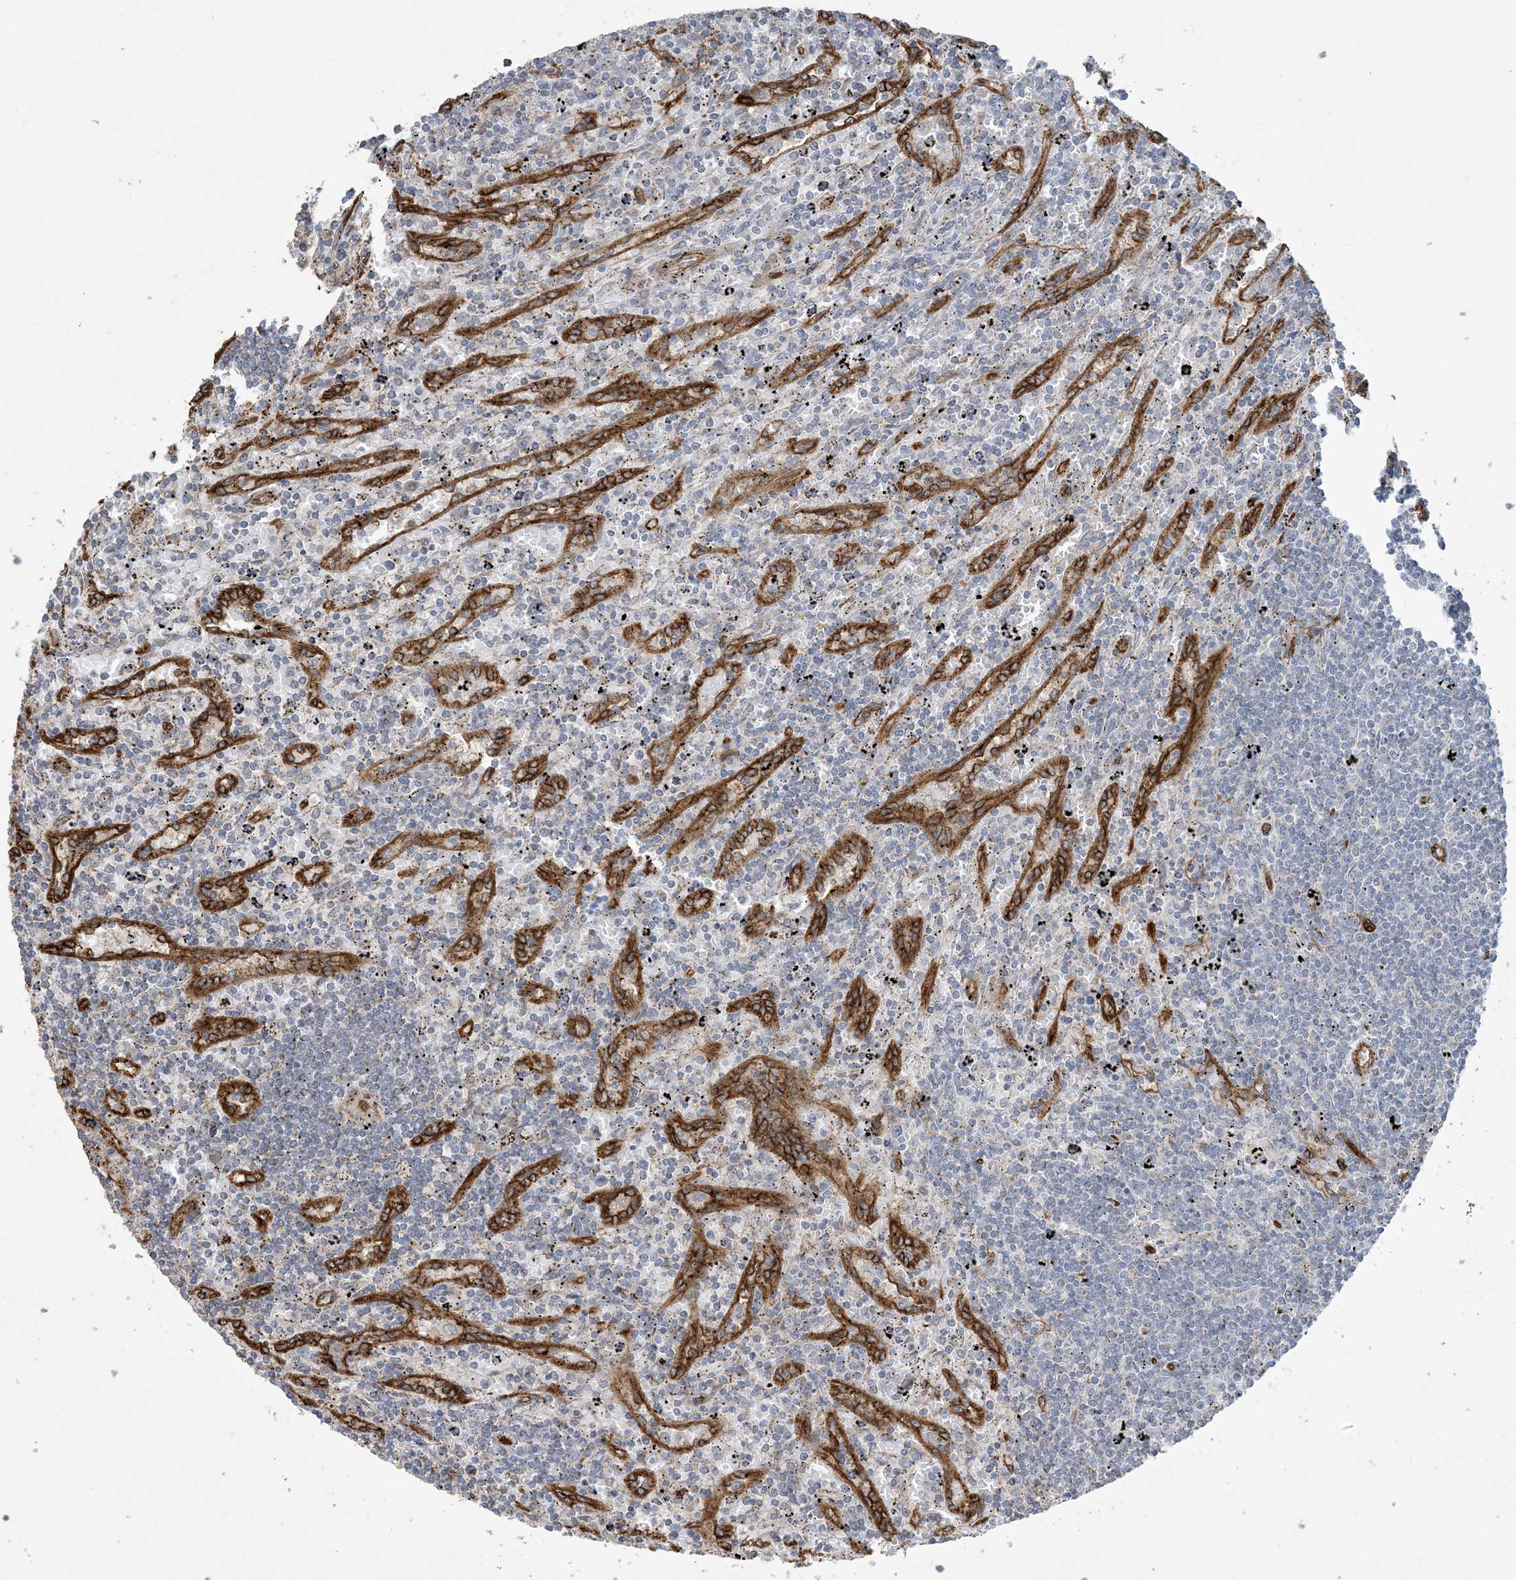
{"staining": {"intensity": "negative", "quantity": "none", "location": "none"}, "tissue": "lymphoma", "cell_type": "Tumor cells", "image_type": "cancer", "snomed": [{"axis": "morphology", "description": "Malignant lymphoma, non-Hodgkin's type, Low grade"}, {"axis": "topography", "description": "Spleen"}], "caption": "This histopathology image is of lymphoma stained with IHC to label a protein in brown with the nuclei are counter-stained blue. There is no staining in tumor cells. The staining was performed using DAB (3,3'-diaminobenzidine) to visualize the protein expression in brown, while the nuclei were stained in blue with hematoxylin (Magnification: 20x).", "gene": "AGA", "patient": {"sex": "male", "age": 76}}